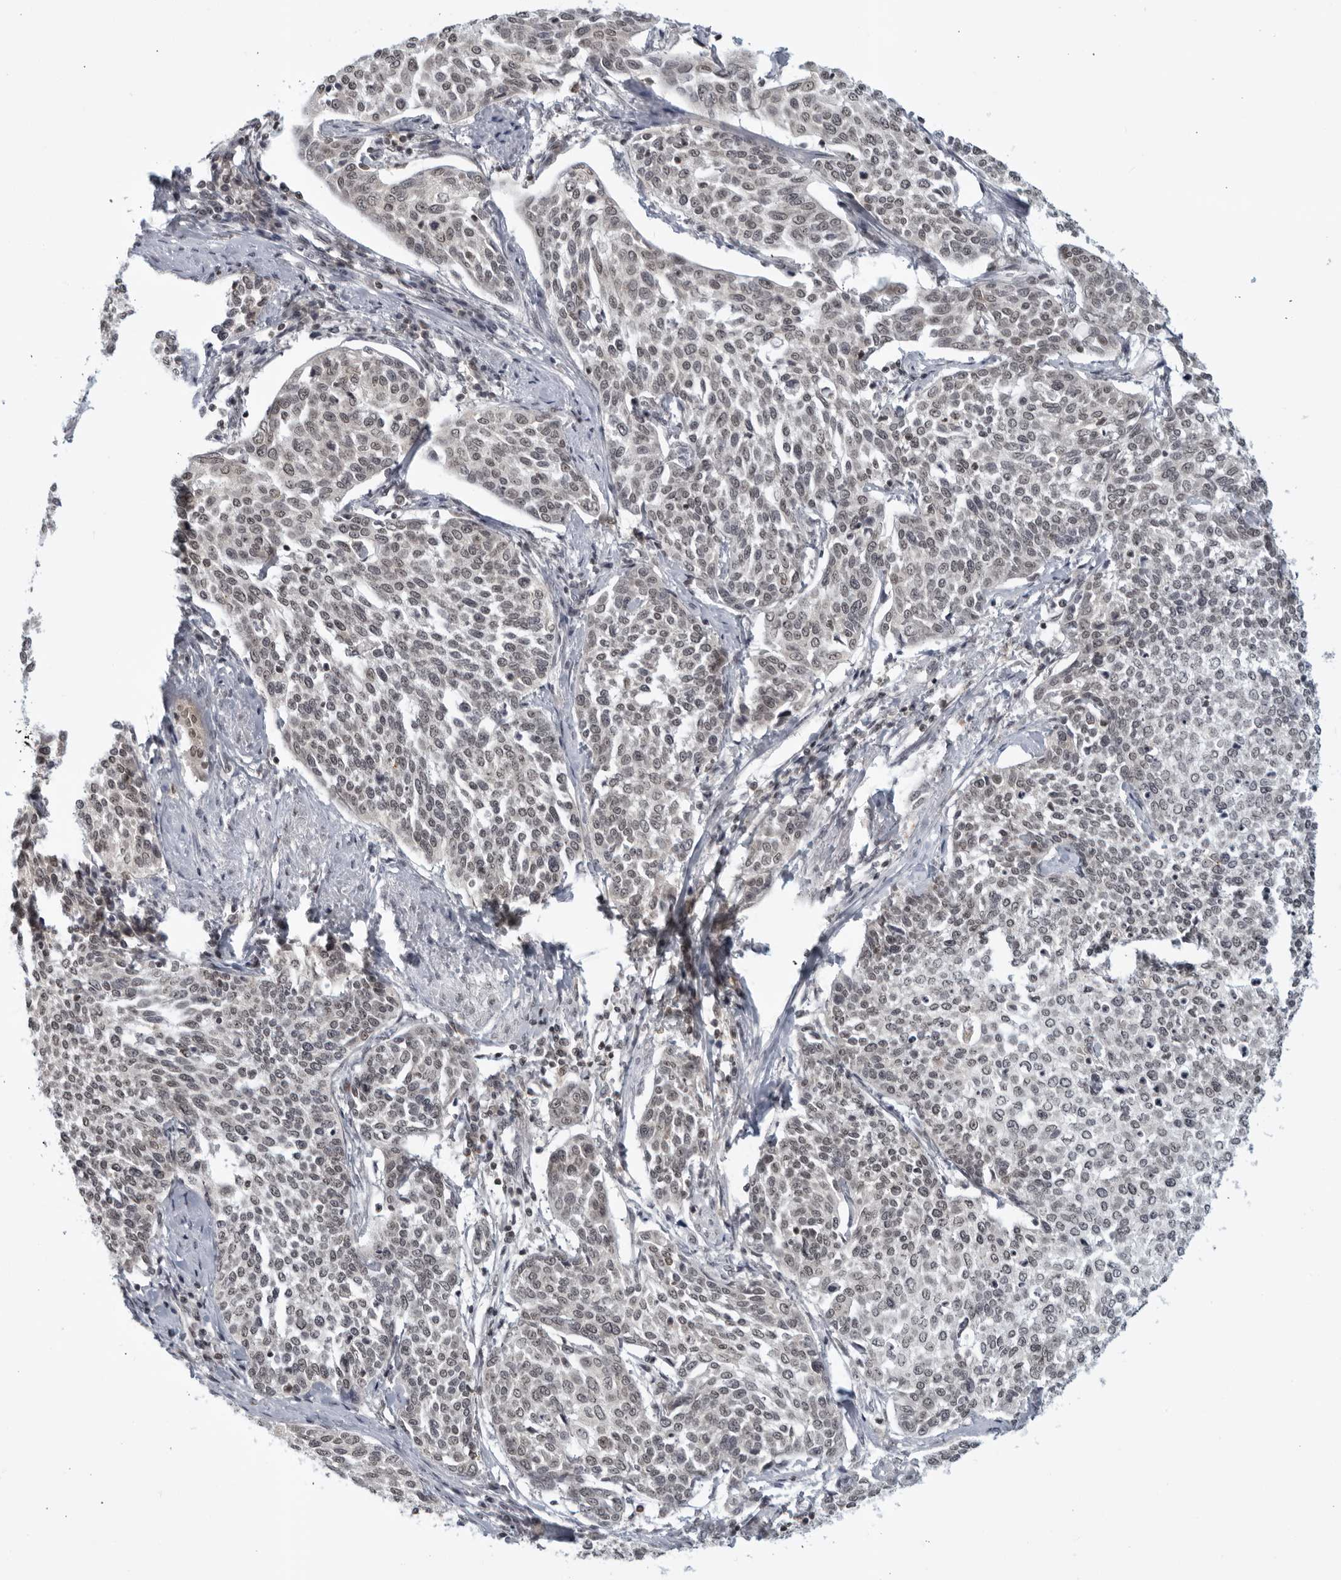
{"staining": {"intensity": "weak", "quantity": ">75%", "location": "nuclear"}, "tissue": "cervical cancer", "cell_type": "Tumor cells", "image_type": "cancer", "snomed": [{"axis": "morphology", "description": "Squamous cell carcinoma, NOS"}, {"axis": "topography", "description": "Cervix"}], "caption": "Squamous cell carcinoma (cervical) stained with a protein marker demonstrates weak staining in tumor cells.", "gene": "CC2D1B", "patient": {"sex": "female", "age": 34}}